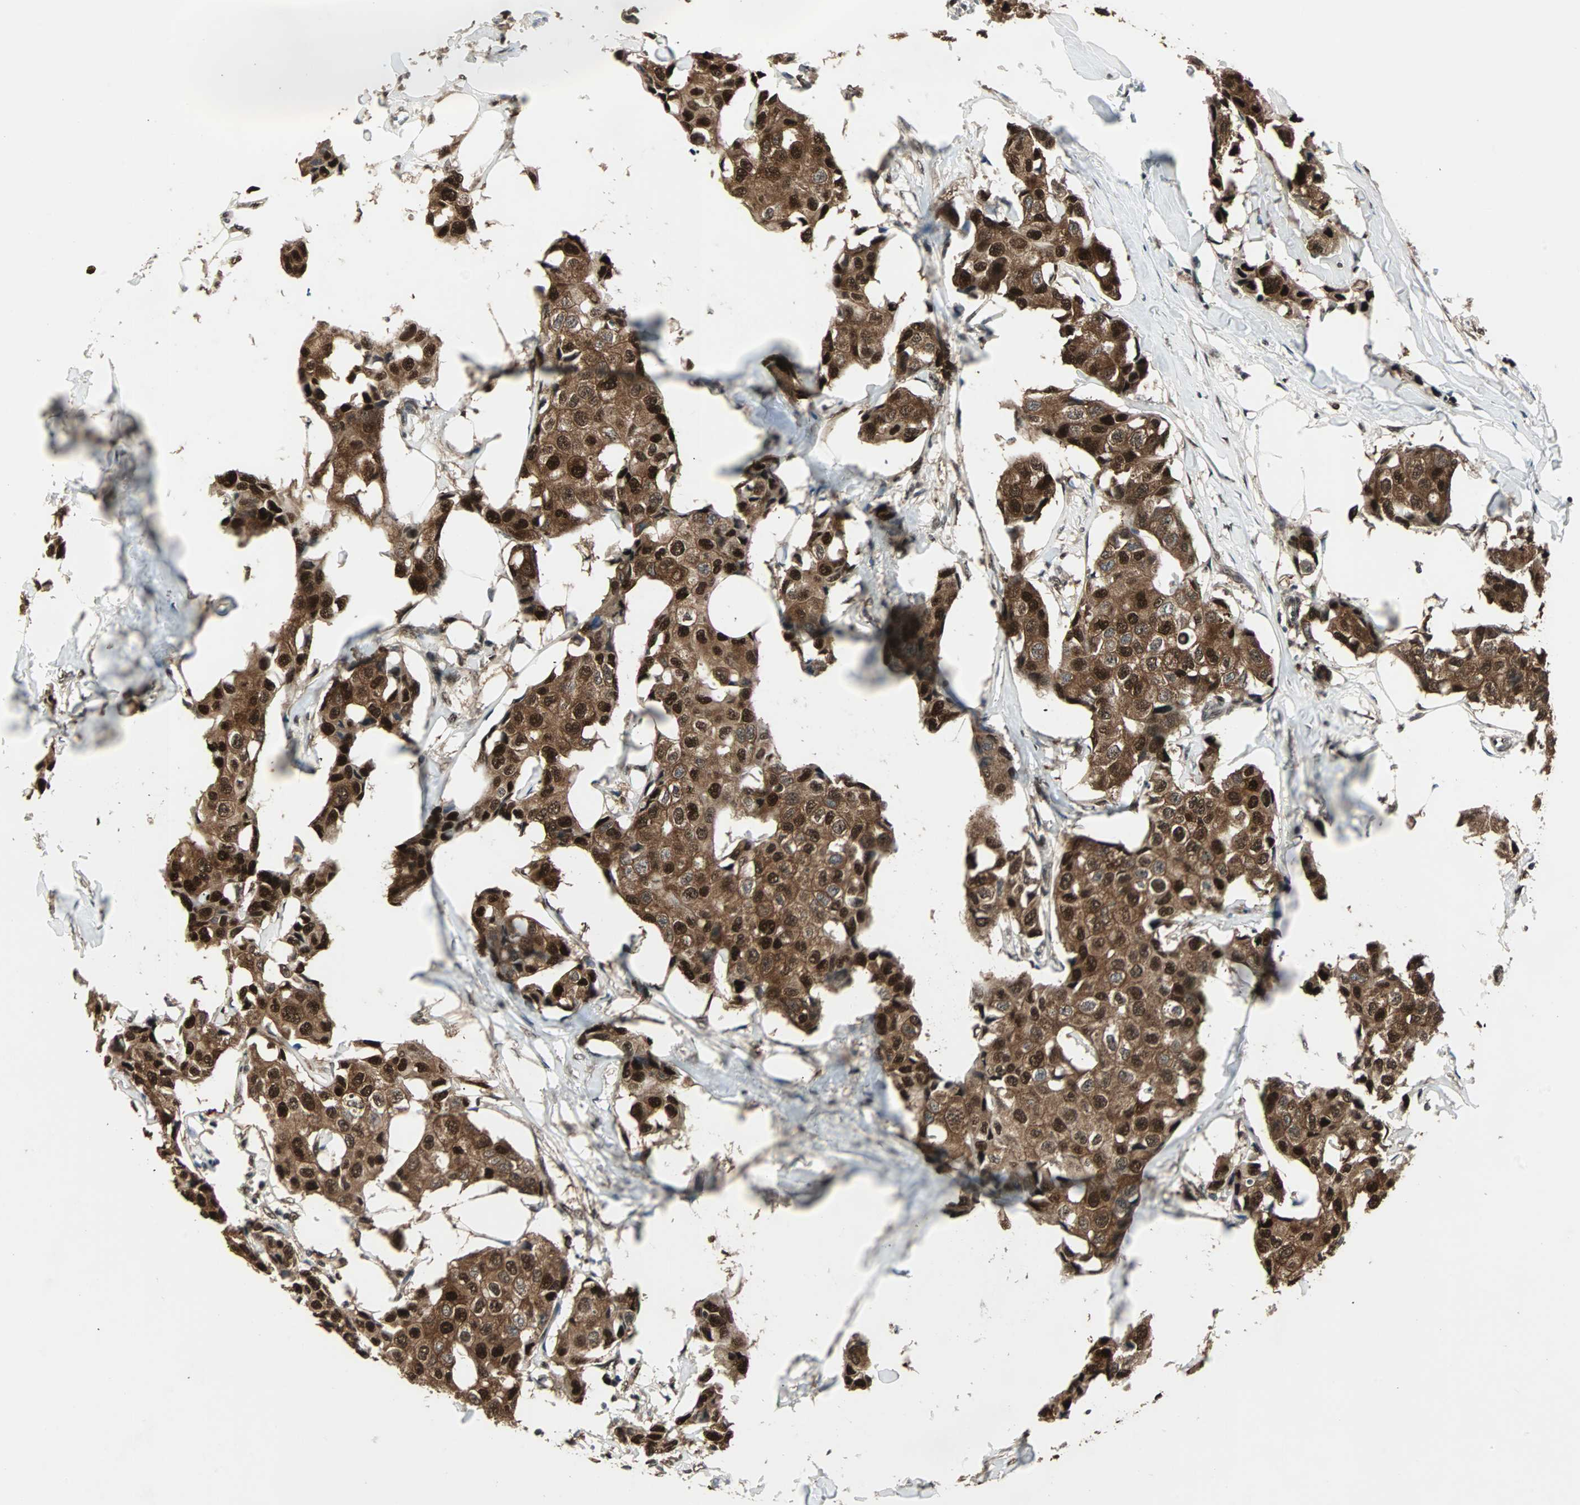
{"staining": {"intensity": "strong", "quantity": ">75%", "location": "cytoplasmic/membranous,nuclear"}, "tissue": "breast cancer", "cell_type": "Tumor cells", "image_type": "cancer", "snomed": [{"axis": "morphology", "description": "Duct carcinoma"}, {"axis": "topography", "description": "Breast"}], "caption": "Immunohistochemical staining of breast intraductal carcinoma exhibits strong cytoplasmic/membranous and nuclear protein staining in approximately >75% of tumor cells.", "gene": "ACLY", "patient": {"sex": "female", "age": 80}}